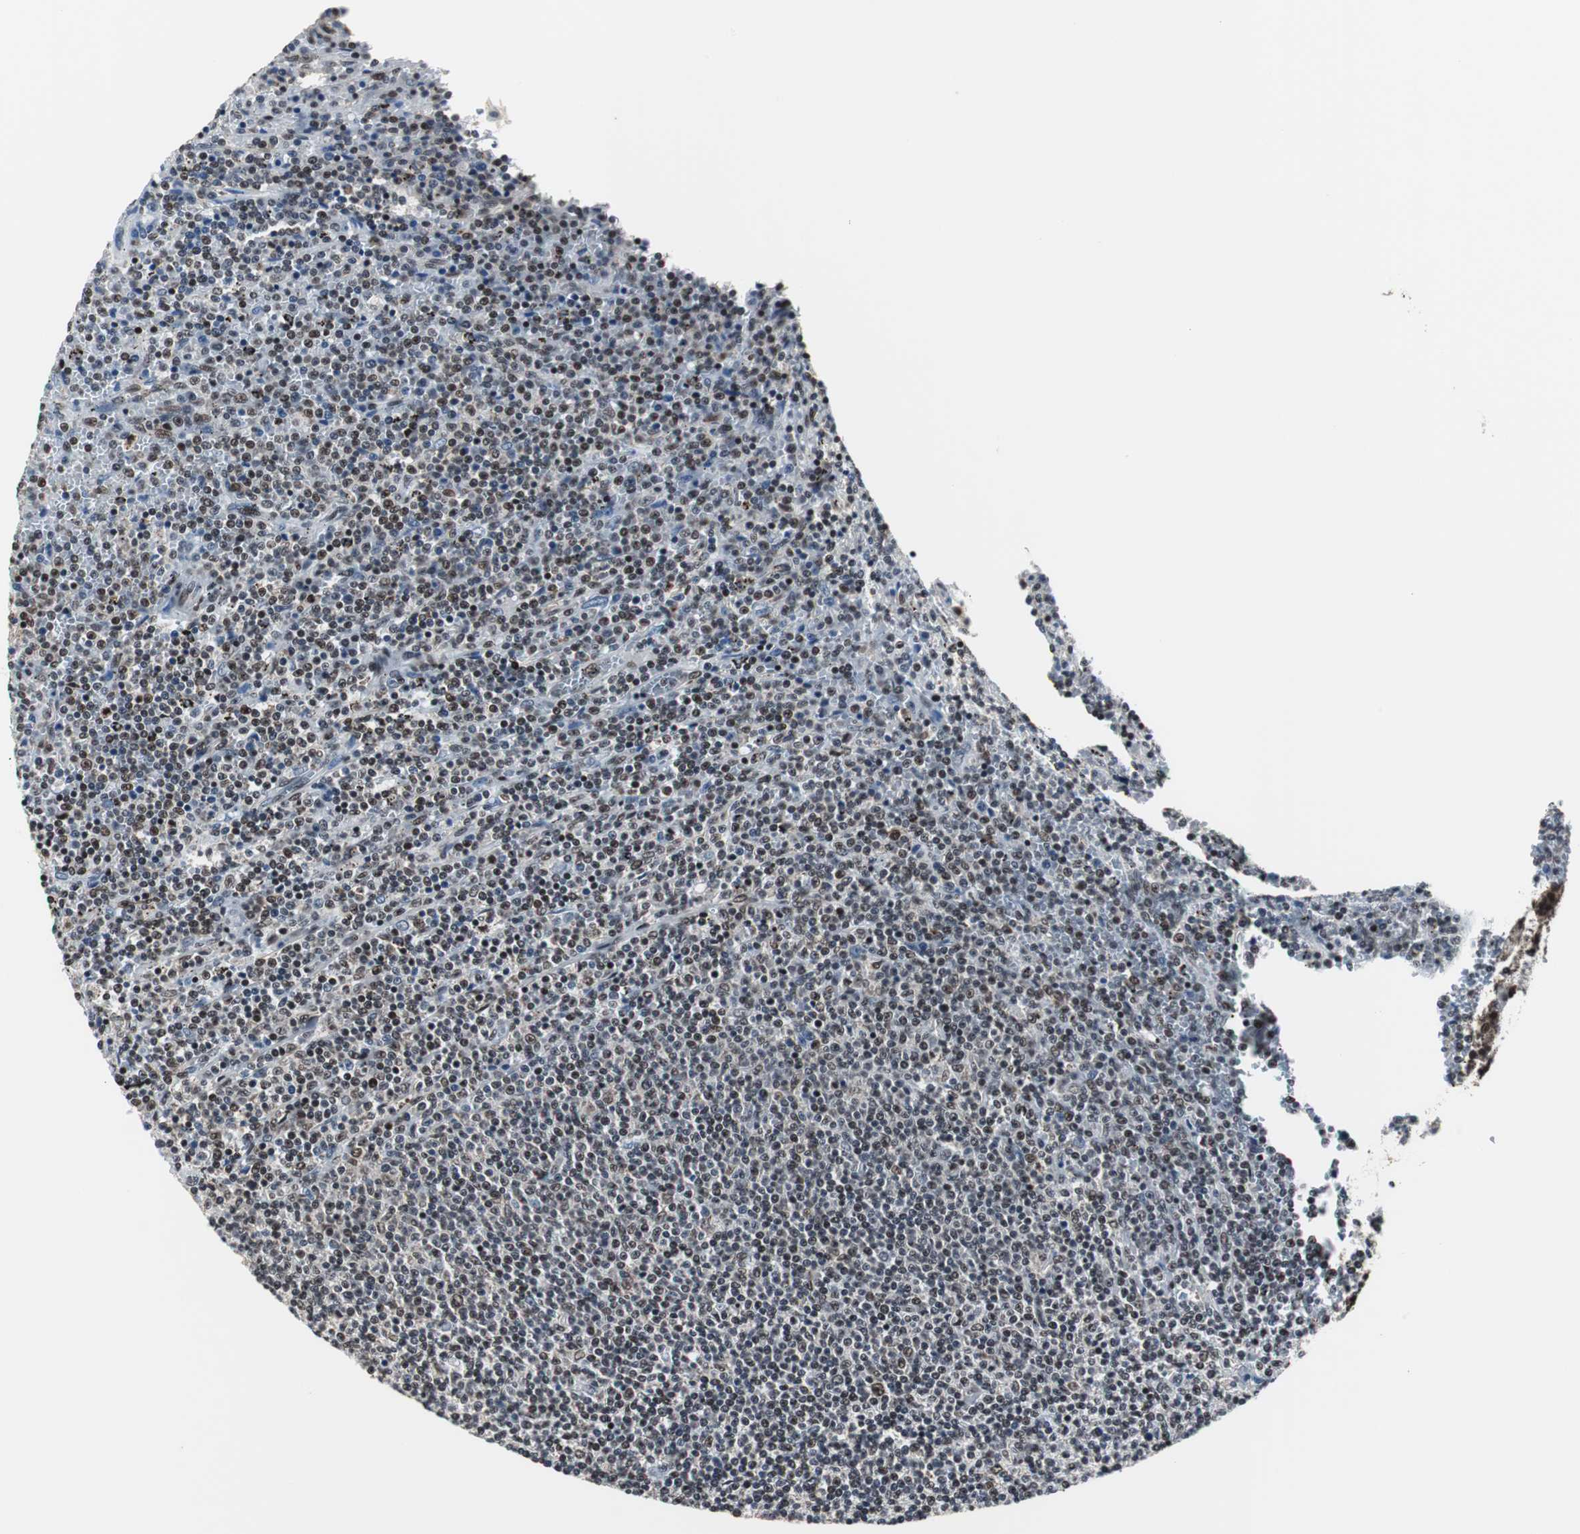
{"staining": {"intensity": "strong", "quantity": ">75%", "location": "nuclear"}, "tissue": "lymphoma", "cell_type": "Tumor cells", "image_type": "cancer", "snomed": [{"axis": "morphology", "description": "Malignant lymphoma, non-Hodgkin's type, Low grade"}, {"axis": "topography", "description": "Spleen"}], "caption": "High-power microscopy captured an immunohistochemistry (IHC) photomicrograph of malignant lymphoma, non-Hodgkin's type (low-grade), revealing strong nuclear expression in approximately >75% of tumor cells.", "gene": "CDK9", "patient": {"sex": "female", "age": 50}}